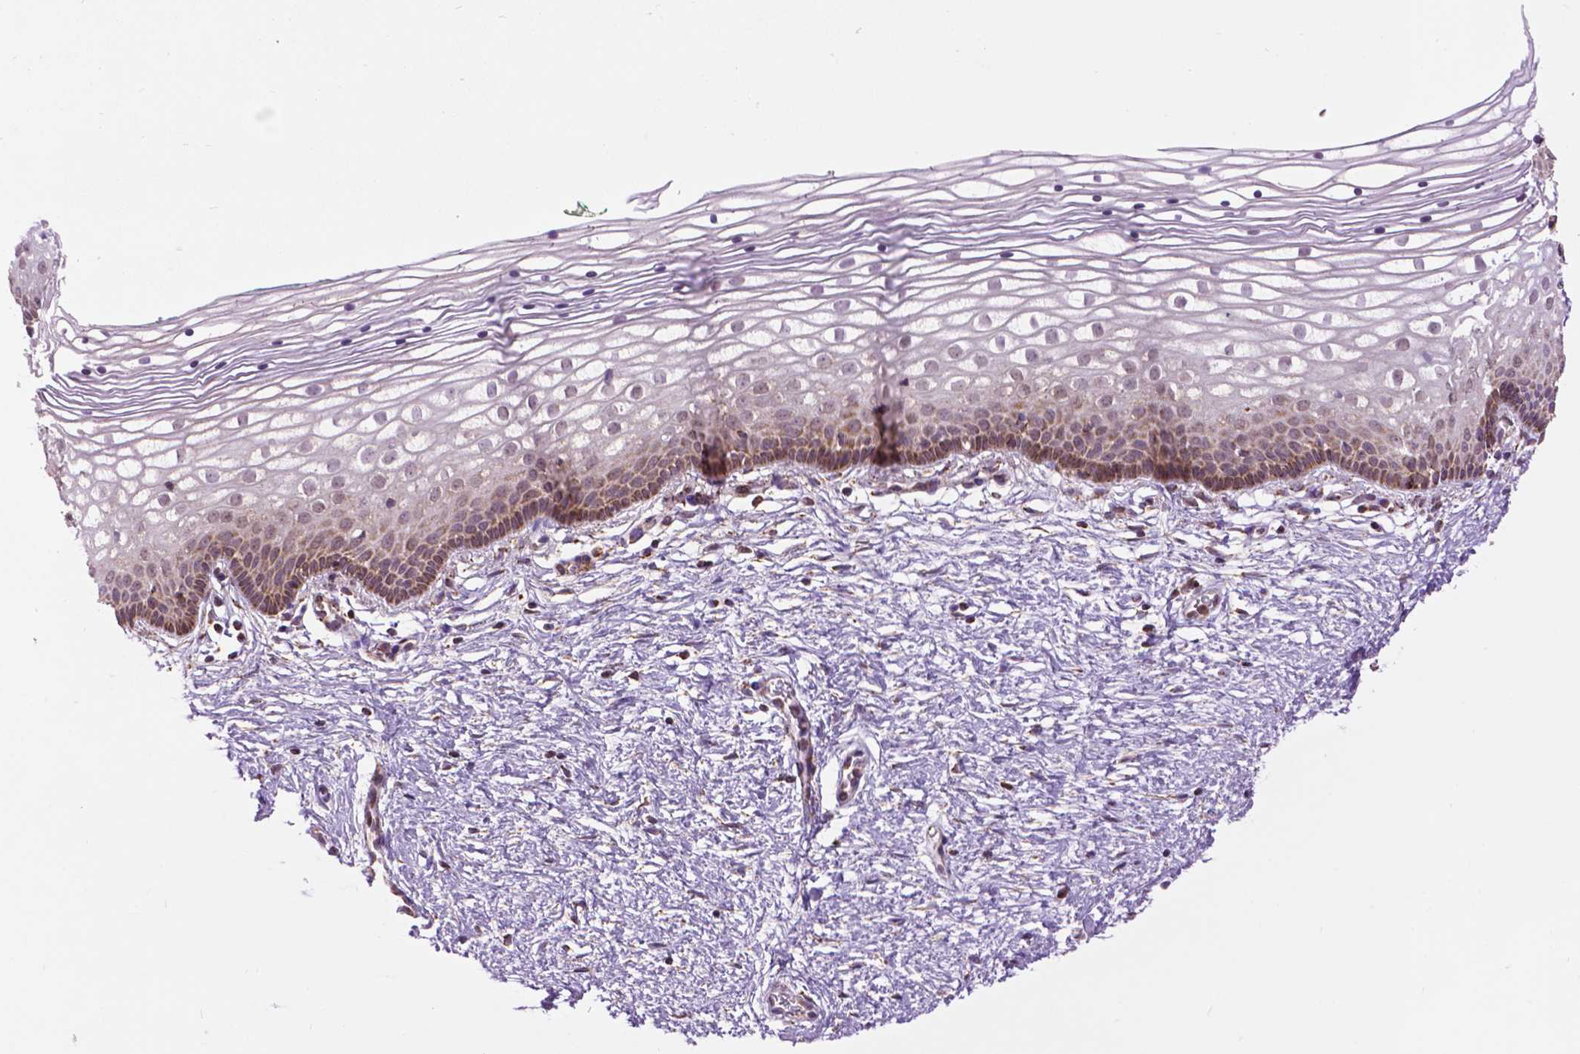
{"staining": {"intensity": "moderate", "quantity": "<25%", "location": "cytoplasmic/membranous"}, "tissue": "vagina", "cell_type": "Squamous epithelial cells", "image_type": "normal", "snomed": [{"axis": "morphology", "description": "Normal tissue, NOS"}, {"axis": "topography", "description": "Vagina"}], "caption": "A brown stain highlights moderate cytoplasmic/membranous positivity of a protein in squamous epithelial cells of benign vagina.", "gene": "PYCR3", "patient": {"sex": "female", "age": 36}}